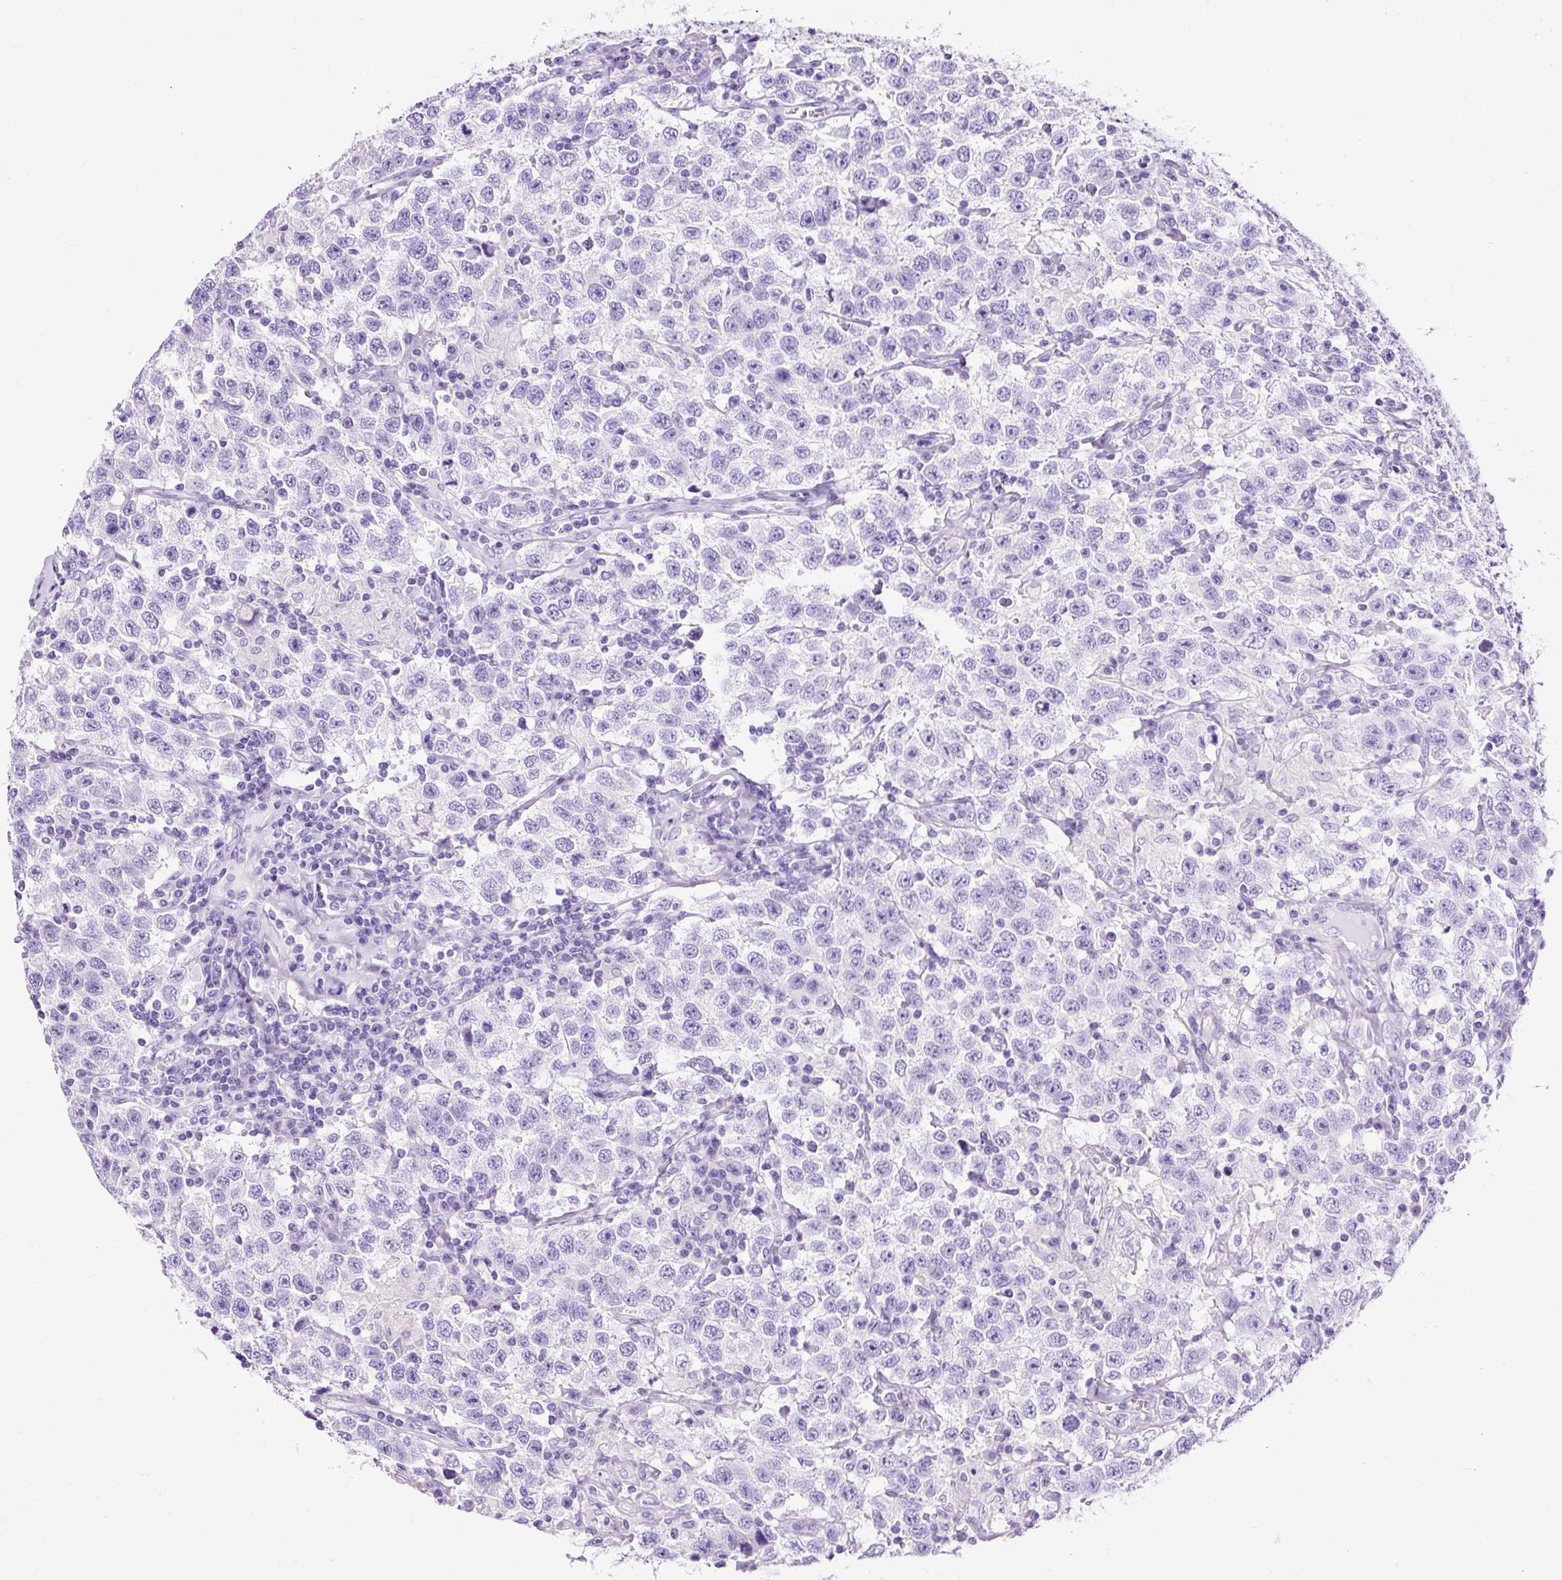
{"staining": {"intensity": "negative", "quantity": "none", "location": "none"}, "tissue": "testis cancer", "cell_type": "Tumor cells", "image_type": "cancer", "snomed": [{"axis": "morphology", "description": "Seminoma, NOS"}, {"axis": "topography", "description": "Testis"}], "caption": "Tumor cells are negative for brown protein staining in testis seminoma.", "gene": "PDIA2", "patient": {"sex": "male", "age": 41}}